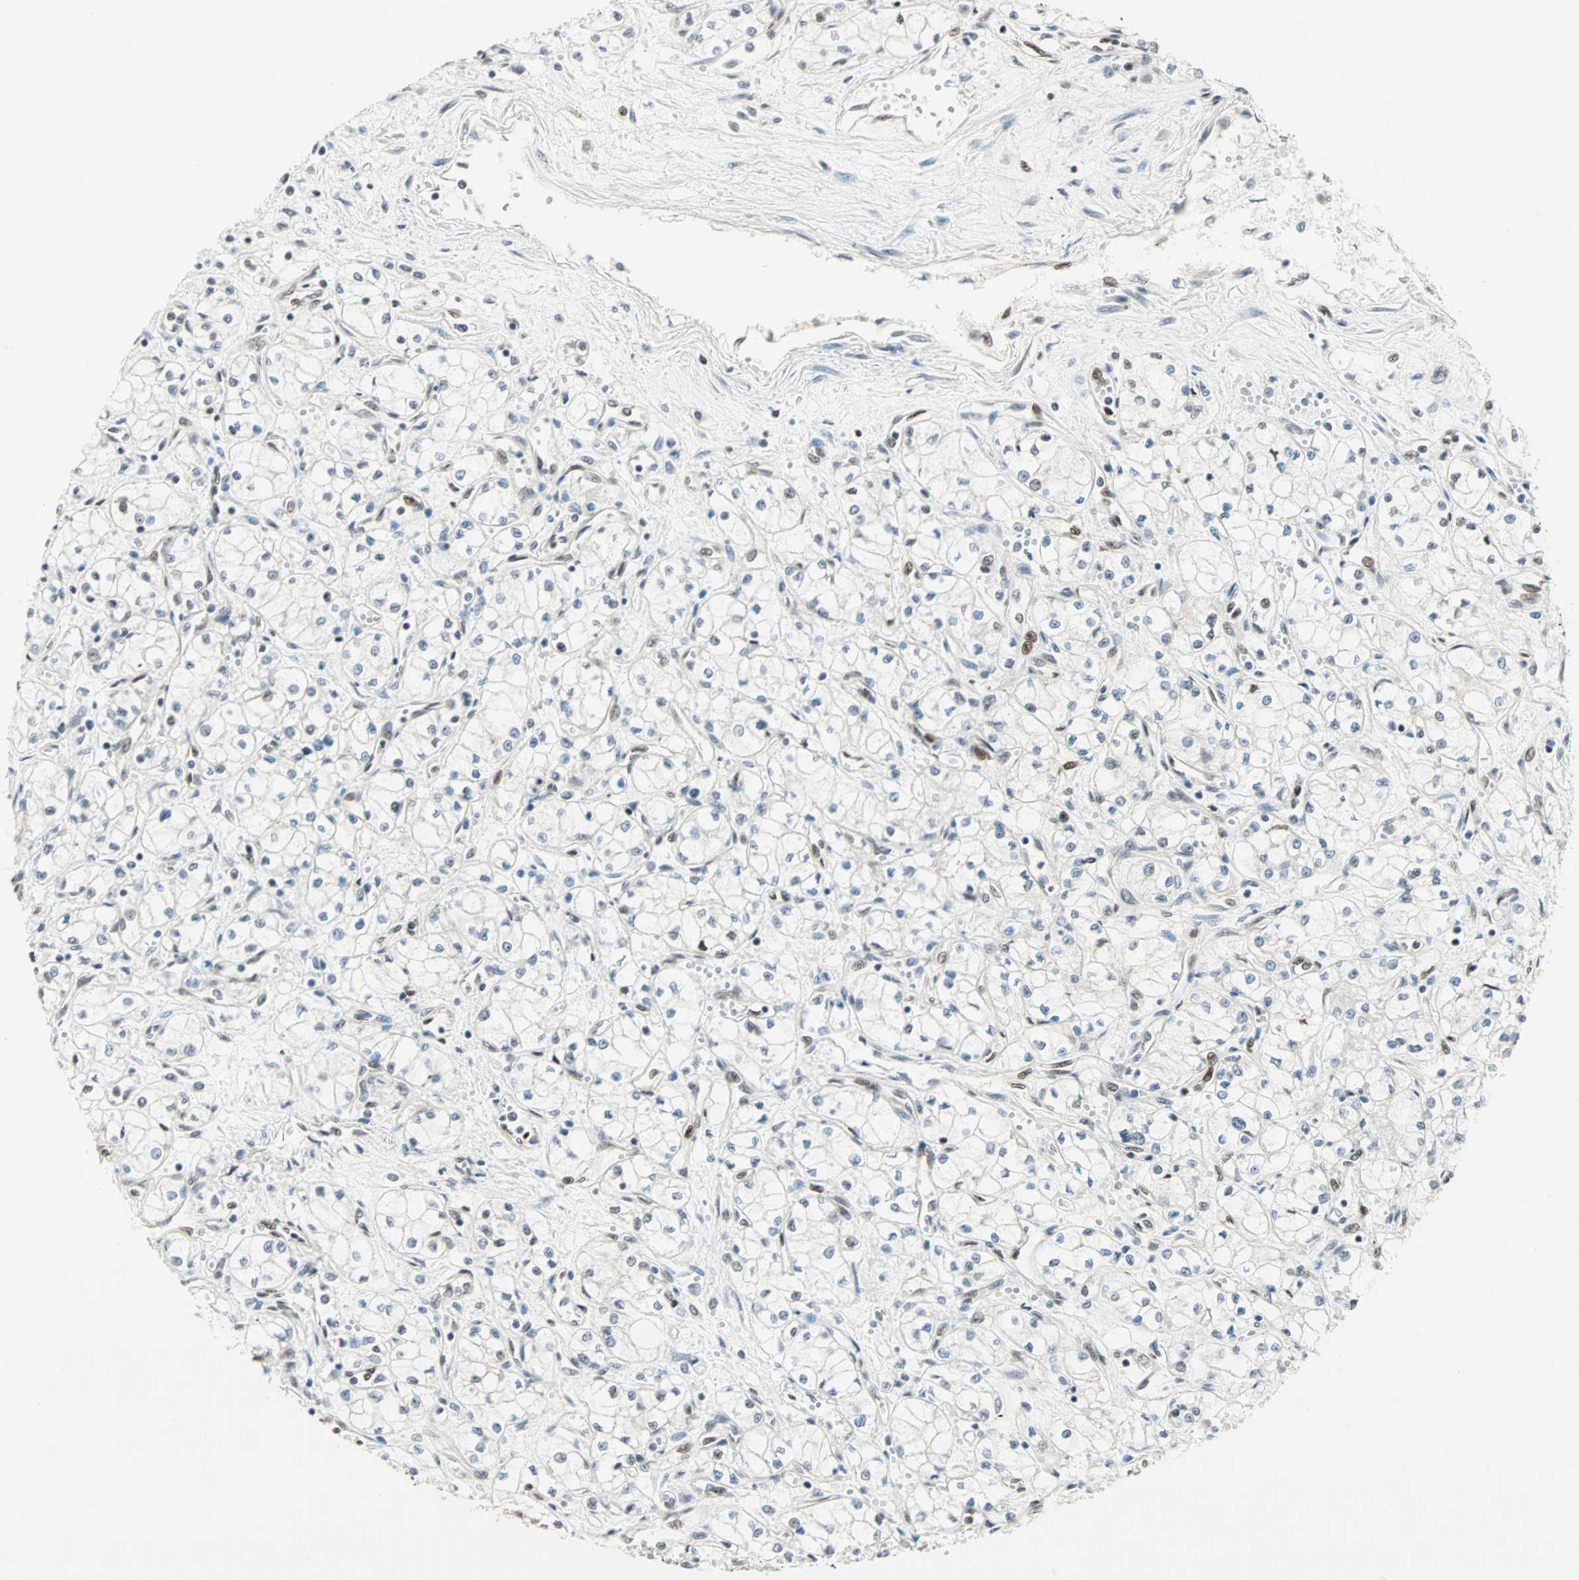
{"staining": {"intensity": "moderate", "quantity": "<25%", "location": "nuclear"}, "tissue": "renal cancer", "cell_type": "Tumor cells", "image_type": "cancer", "snomed": [{"axis": "morphology", "description": "Normal tissue, NOS"}, {"axis": "morphology", "description": "Adenocarcinoma, NOS"}, {"axis": "topography", "description": "Kidney"}], "caption": "An immunohistochemistry (IHC) micrograph of neoplastic tissue is shown. Protein staining in brown shows moderate nuclear positivity in renal cancer (adenocarcinoma) within tumor cells. (DAB IHC with brightfield microscopy, high magnification).", "gene": "BLM", "patient": {"sex": "male", "age": 59}}